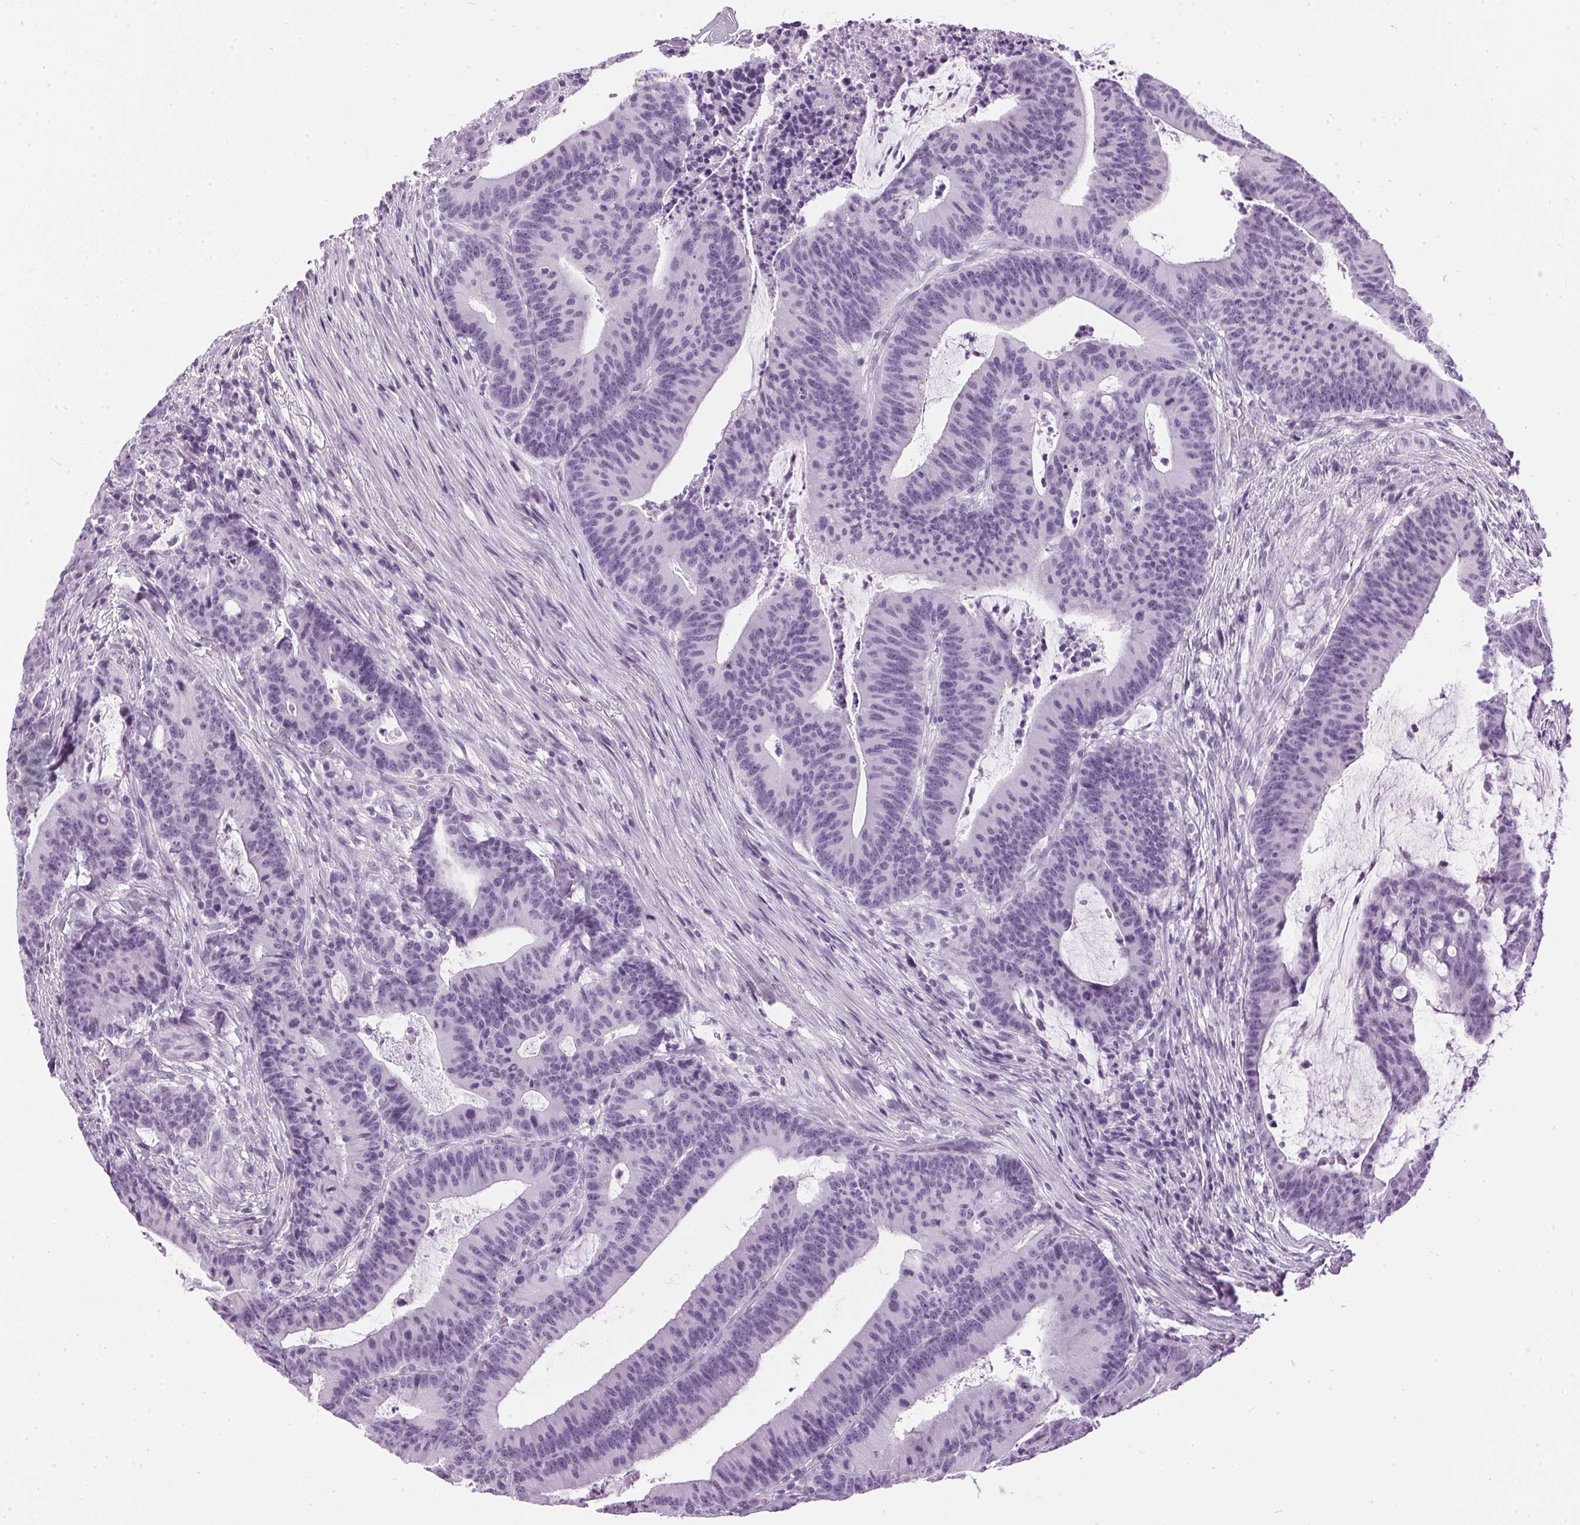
{"staining": {"intensity": "negative", "quantity": "none", "location": "none"}, "tissue": "colorectal cancer", "cell_type": "Tumor cells", "image_type": "cancer", "snomed": [{"axis": "morphology", "description": "Adenocarcinoma, NOS"}, {"axis": "topography", "description": "Colon"}], "caption": "The IHC photomicrograph has no significant expression in tumor cells of colorectal adenocarcinoma tissue. (DAB IHC visualized using brightfield microscopy, high magnification).", "gene": "SP7", "patient": {"sex": "female", "age": 78}}